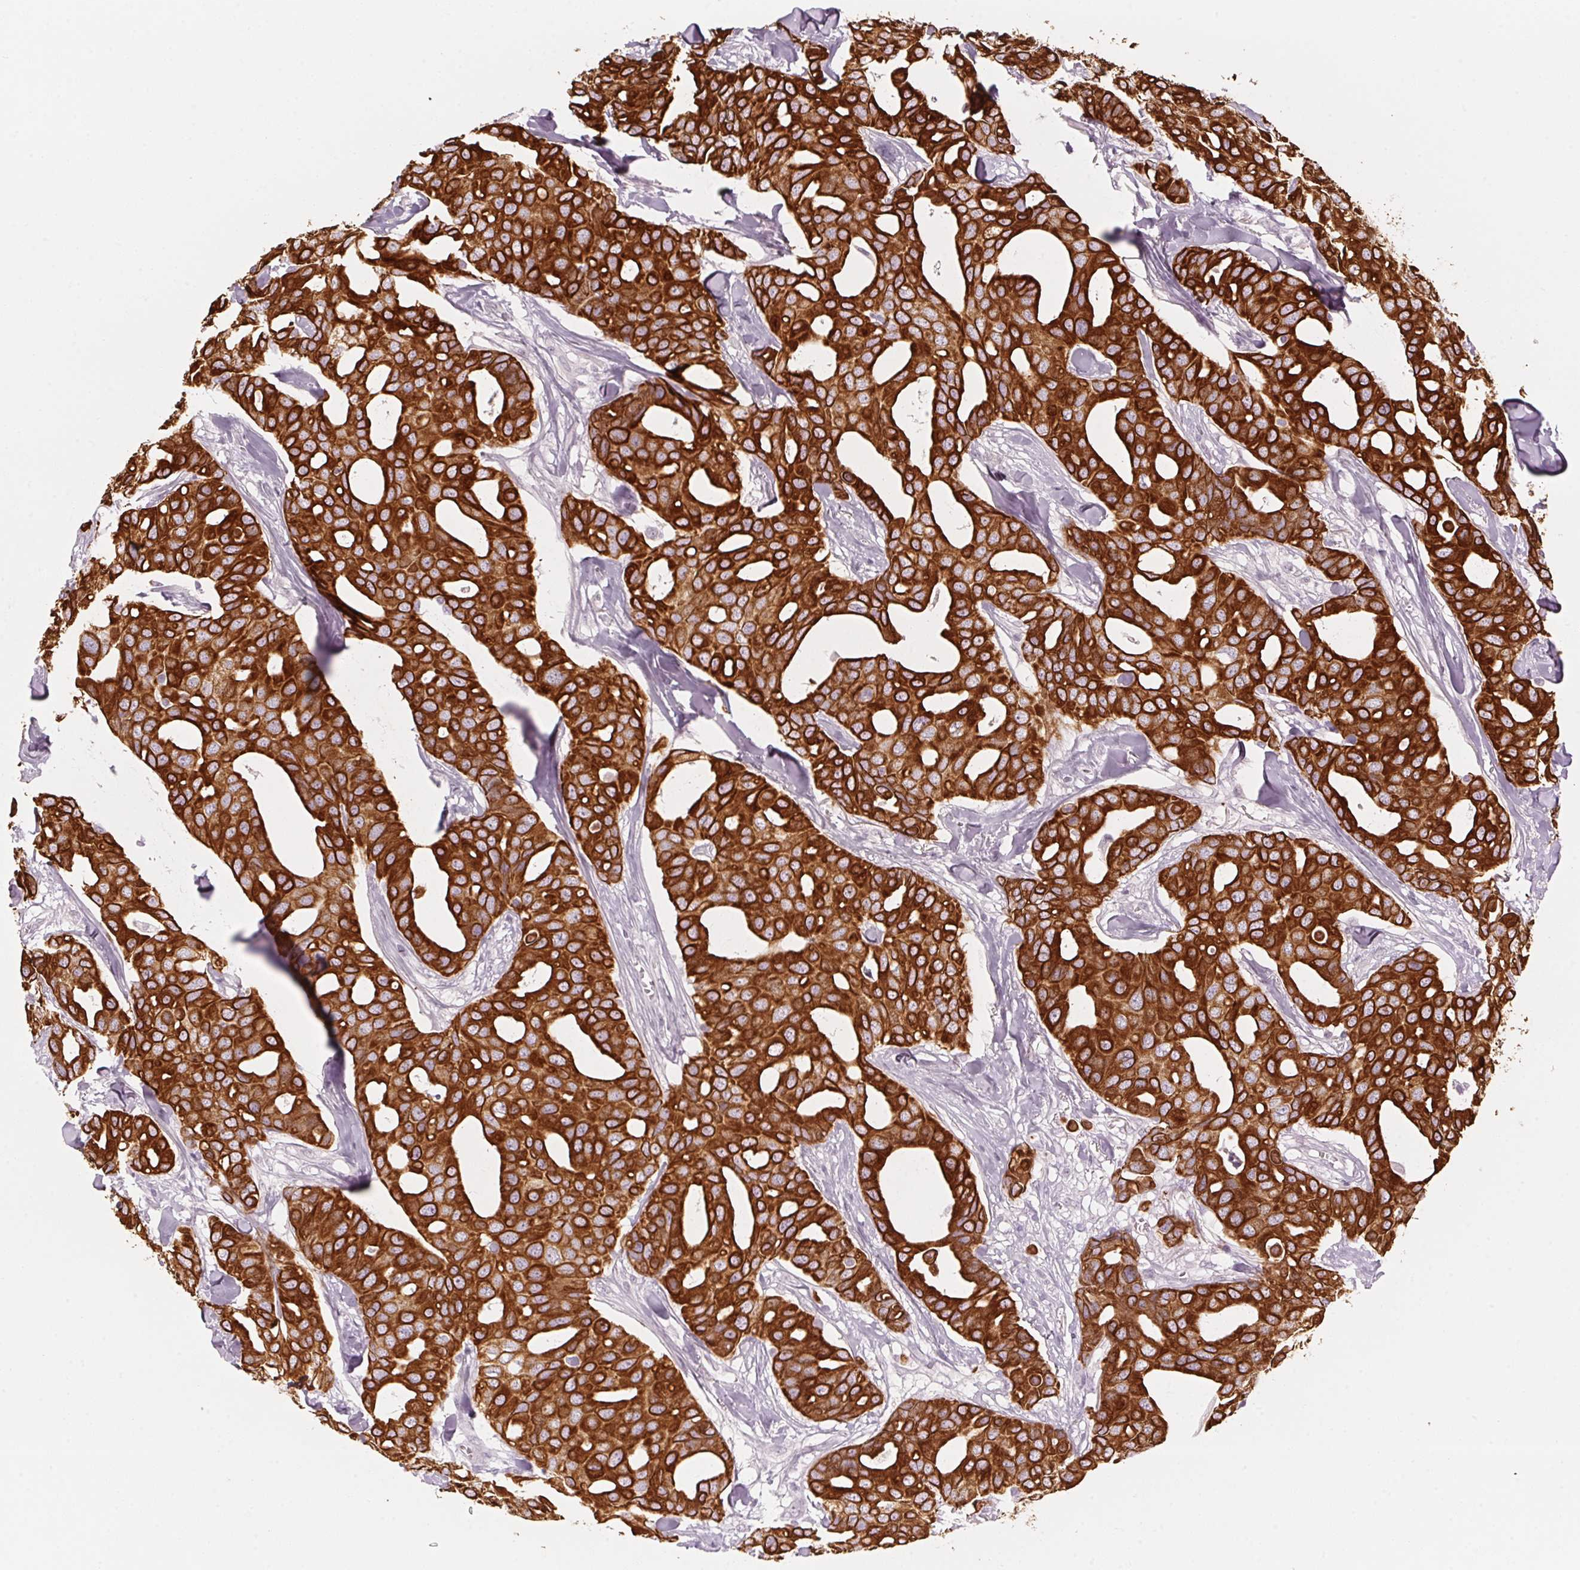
{"staining": {"intensity": "strong", "quantity": ">75%", "location": "cytoplasmic/membranous"}, "tissue": "breast cancer", "cell_type": "Tumor cells", "image_type": "cancer", "snomed": [{"axis": "morphology", "description": "Duct carcinoma"}, {"axis": "topography", "description": "Breast"}], "caption": "Immunohistochemistry (IHC) histopathology image of breast cancer (intraductal carcinoma) stained for a protein (brown), which exhibits high levels of strong cytoplasmic/membranous positivity in approximately >75% of tumor cells.", "gene": "SCTR", "patient": {"sex": "female", "age": 54}}